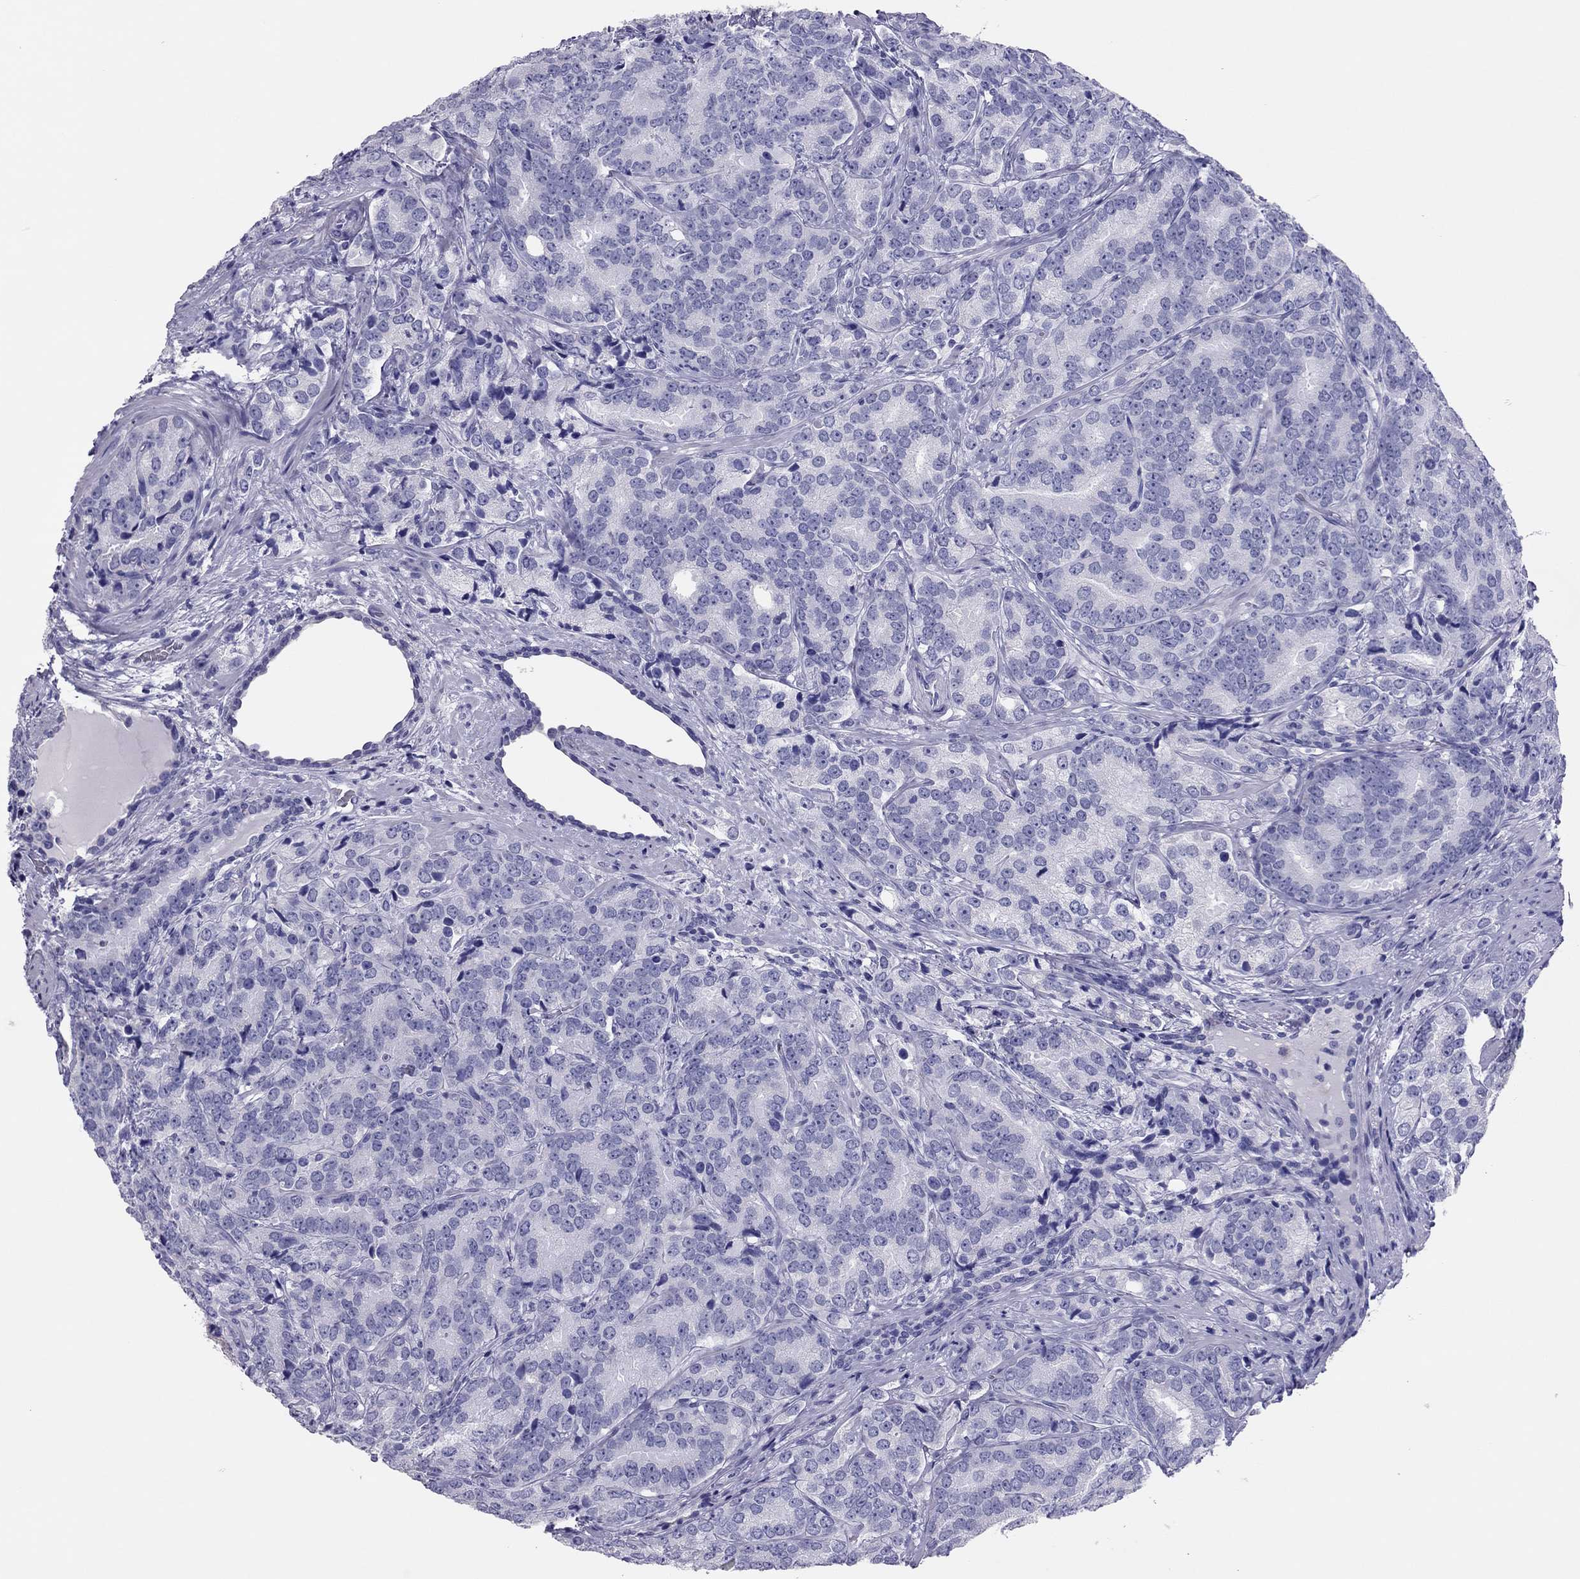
{"staining": {"intensity": "negative", "quantity": "none", "location": "none"}, "tissue": "prostate cancer", "cell_type": "Tumor cells", "image_type": "cancer", "snomed": [{"axis": "morphology", "description": "Adenocarcinoma, NOS"}, {"axis": "topography", "description": "Prostate"}], "caption": "High power microscopy histopathology image of an immunohistochemistry histopathology image of adenocarcinoma (prostate), revealing no significant staining in tumor cells. (IHC, brightfield microscopy, high magnification).", "gene": "TSHB", "patient": {"sex": "male", "age": 71}}